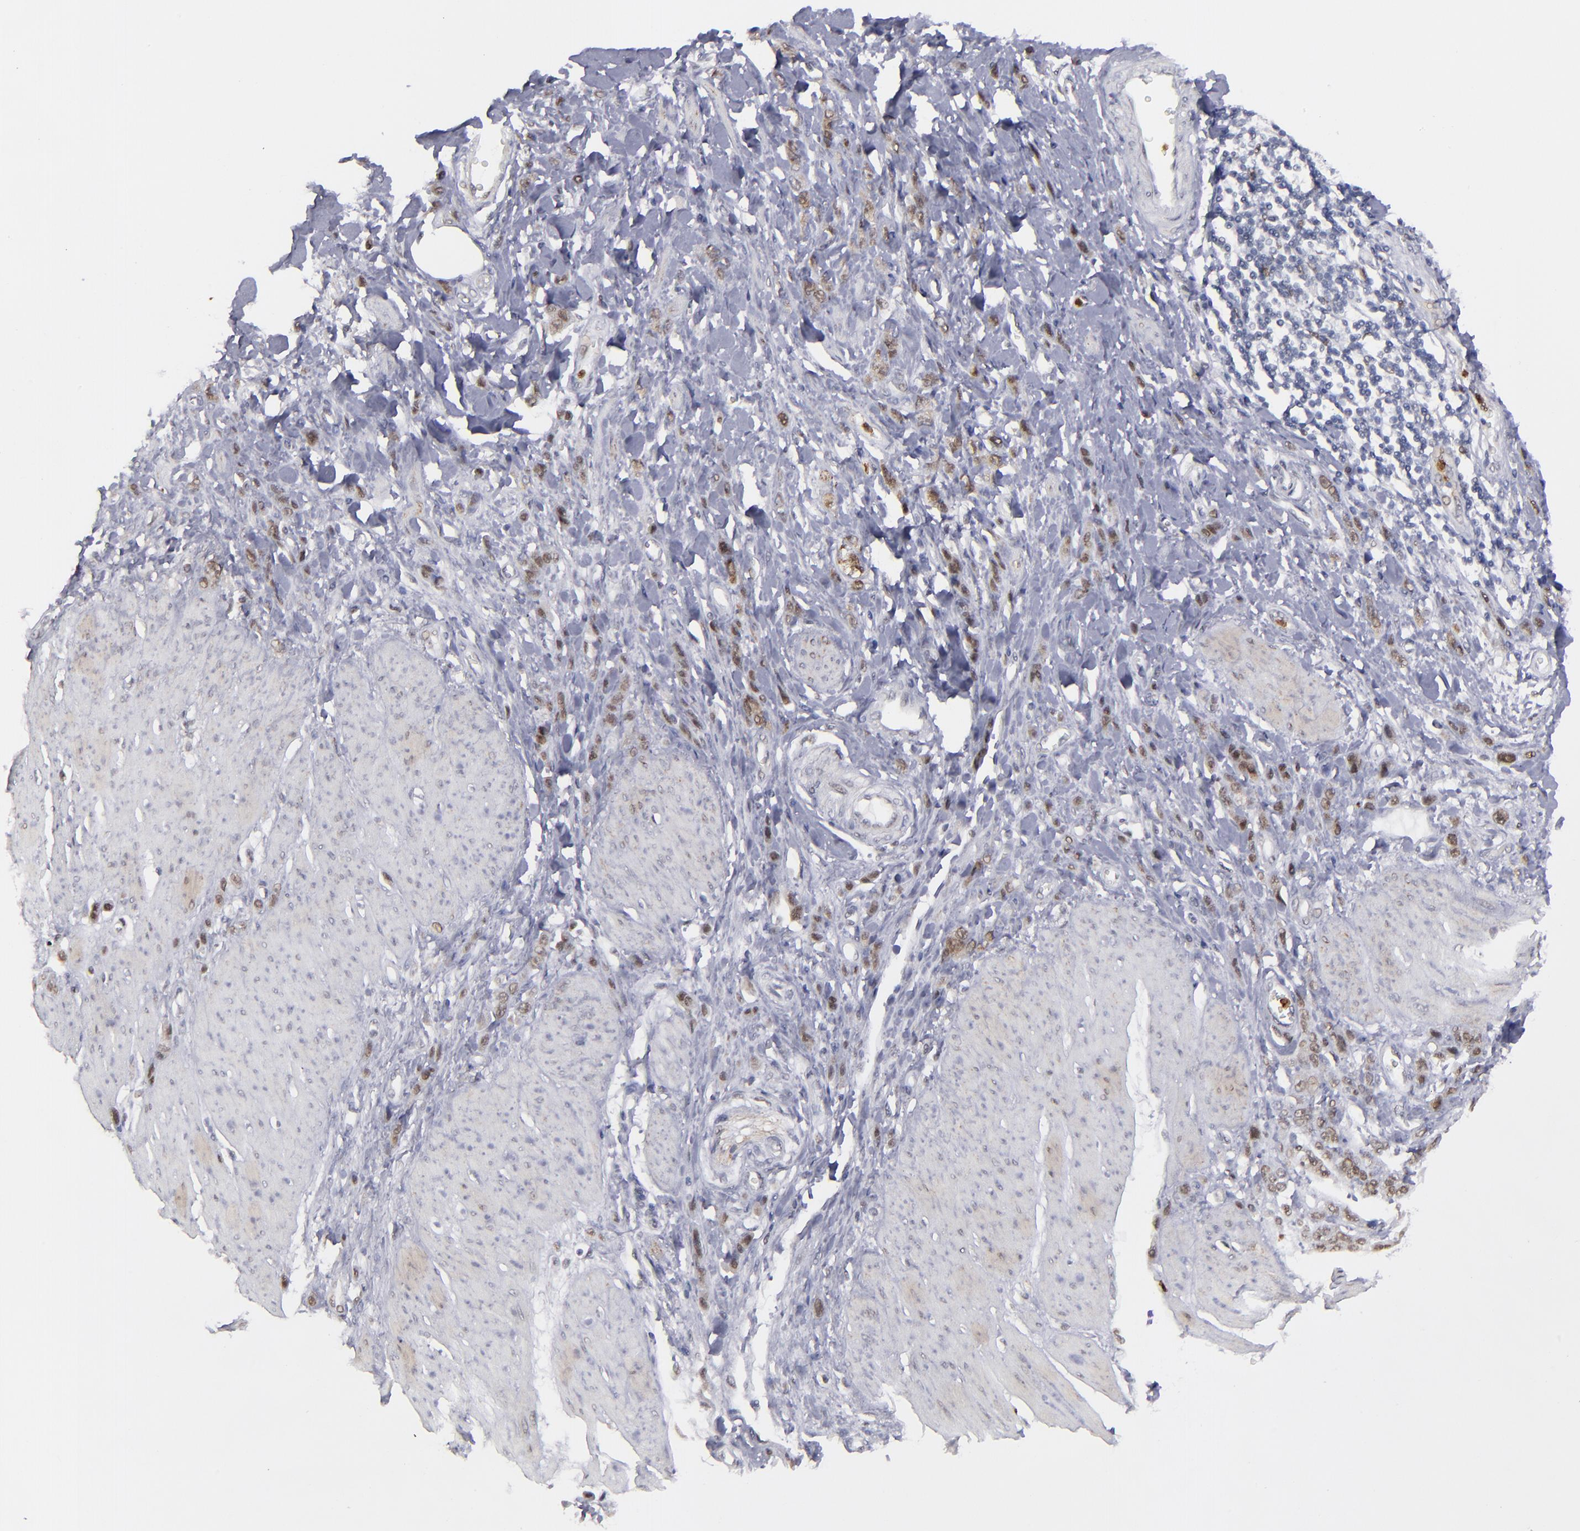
{"staining": {"intensity": "moderate", "quantity": "25%-75%", "location": "nuclear"}, "tissue": "stomach cancer", "cell_type": "Tumor cells", "image_type": "cancer", "snomed": [{"axis": "morphology", "description": "Normal tissue, NOS"}, {"axis": "morphology", "description": "Adenocarcinoma, NOS"}, {"axis": "topography", "description": "Stomach"}], "caption": "A brown stain labels moderate nuclear expression of a protein in human adenocarcinoma (stomach) tumor cells.", "gene": "RREB1", "patient": {"sex": "male", "age": 82}}